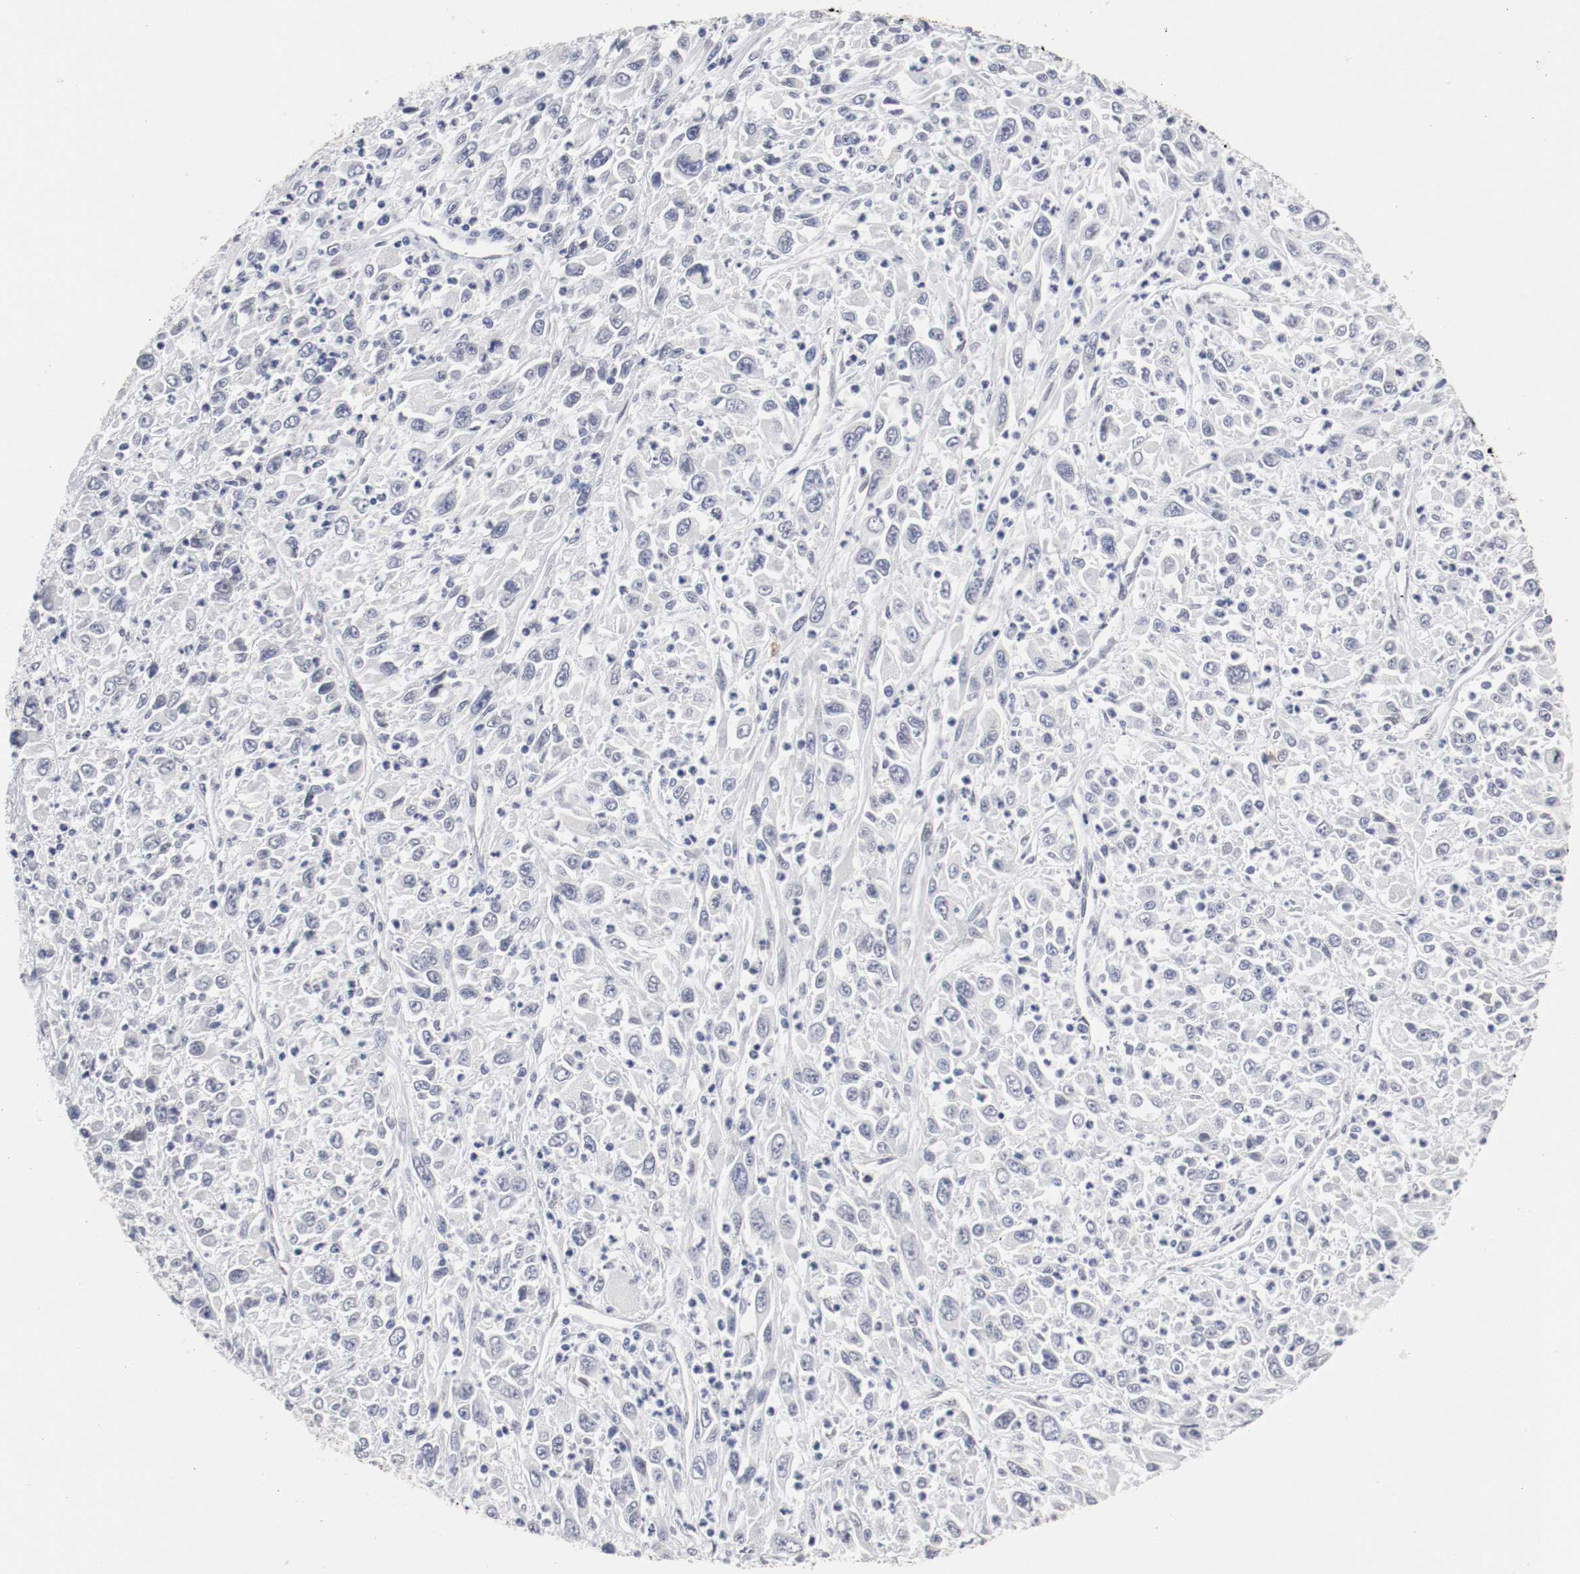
{"staining": {"intensity": "negative", "quantity": "none", "location": "none"}, "tissue": "melanoma", "cell_type": "Tumor cells", "image_type": "cancer", "snomed": [{"axis": "morphology", "description": "Malignant melanoma, Metastatic site"}, {"axis": "topography", "description": "Skin"}], "caption": "This is an immunohistochemistry micrograph of malignant melanoma (metastatic site). There is no staining in tumor cells.", "gene": "KIT", "patient": {"sex": "female", "age": 56}}